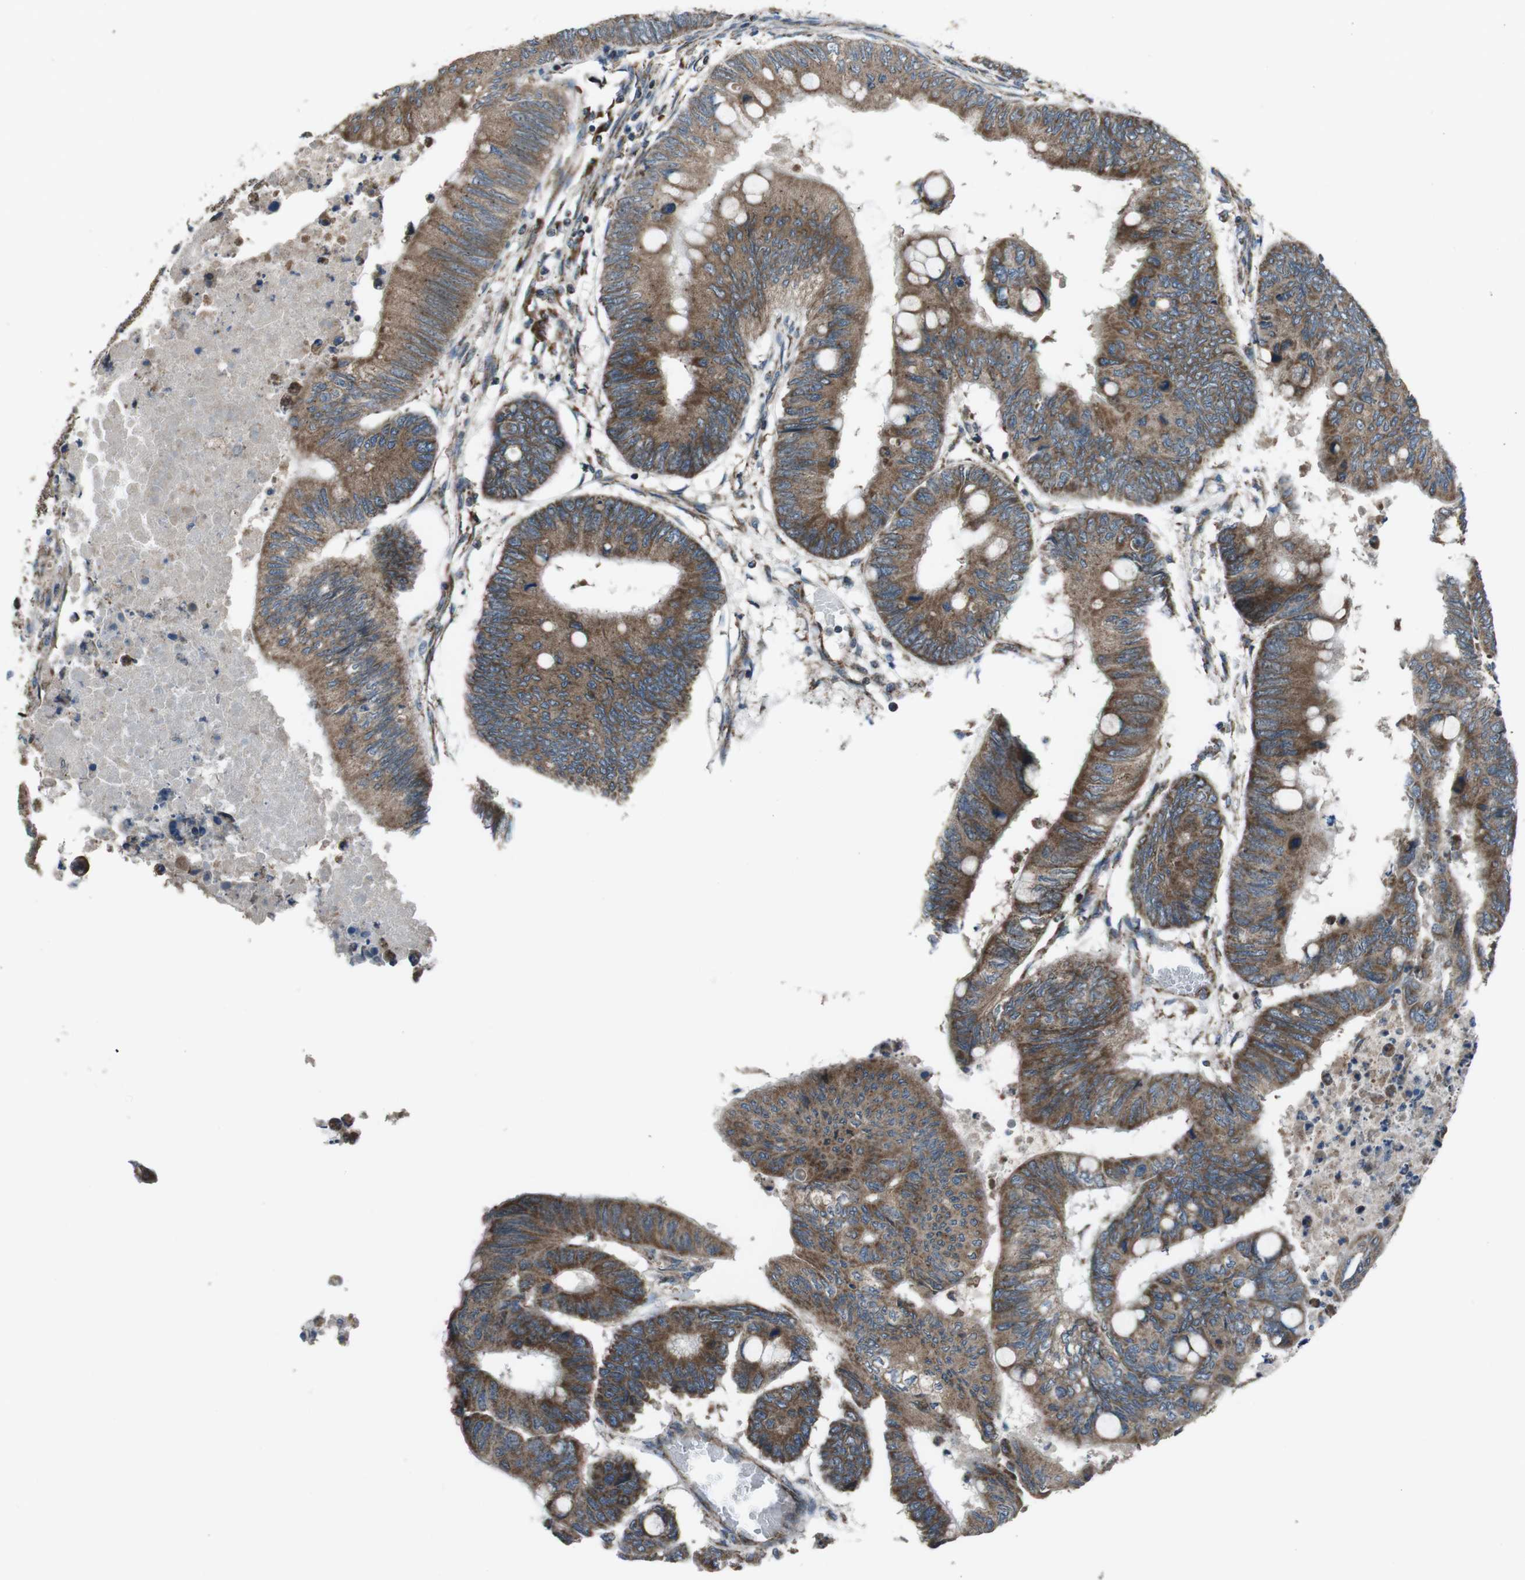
{"staining": {"intensity": "moderate", "quantity": ">75%", "location": "cytoplasmic/membranous"}, "tissue": "colorectal cancer", "cell_type": "Tumor cells", "image_type": "cancer", "snomed": [{"axis": "morphology", "description": "Normal tissue, NOS"}, {"axis": "morphology", "description": "Adenocarcinoma, NOS"}, {"axis": "topography", "description": "Rectum"}, {"axis": "topography", "description": "Peripheral nerve tissue"}], "caption": "Moderate cytoplasmic/membranous positivity for a protein is present in approximately >75% of tumor cells of colorectal cancer using immunohistochemistry.", "gene": "GIMAP8", "patient": {"sex": "male", "age": 92}}